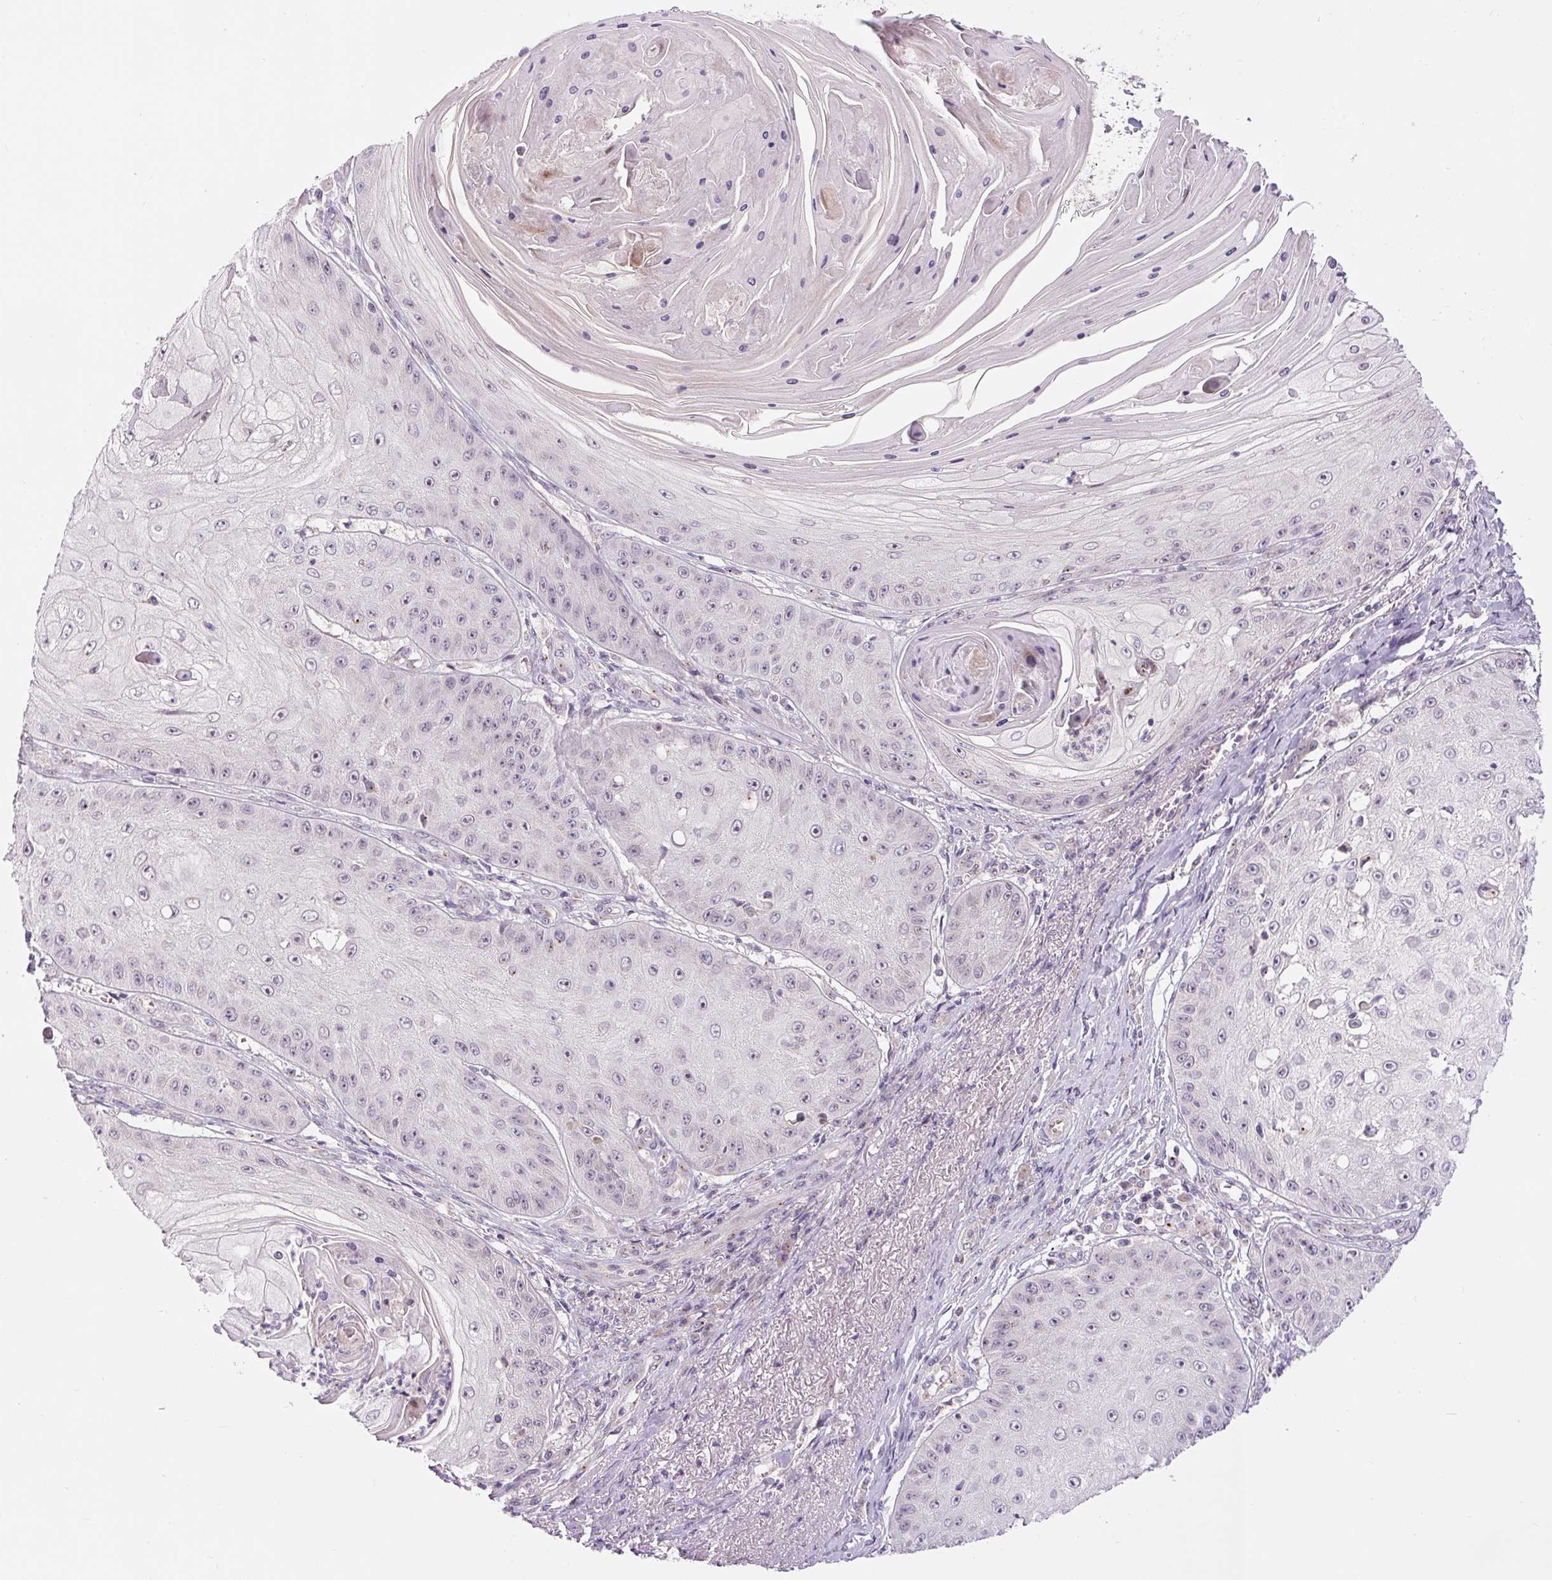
{"staining": {"intensity": "negative", "quantity": "none", "location": "none"}, "tissue": "skin cancer", "cell_type": "Tumor cells", "image_type": "cancer", "snomed": [{"axis": "morphology", "description": "Squamous cell carcinoma, NOS"}, {"axis": "topography", "description": "Skin"}], "caption": "Tumor cells show no significant positivity in skin cancer. The staining was performed using DAB (3,3'-diaminobenzidine) to visualize the protein expression in brown, while the nuclei were stained in blue with hematoxylin (Magnification: 20x).", "gene": "PCM1", "patient": {"sex": "male", "age": 70}}